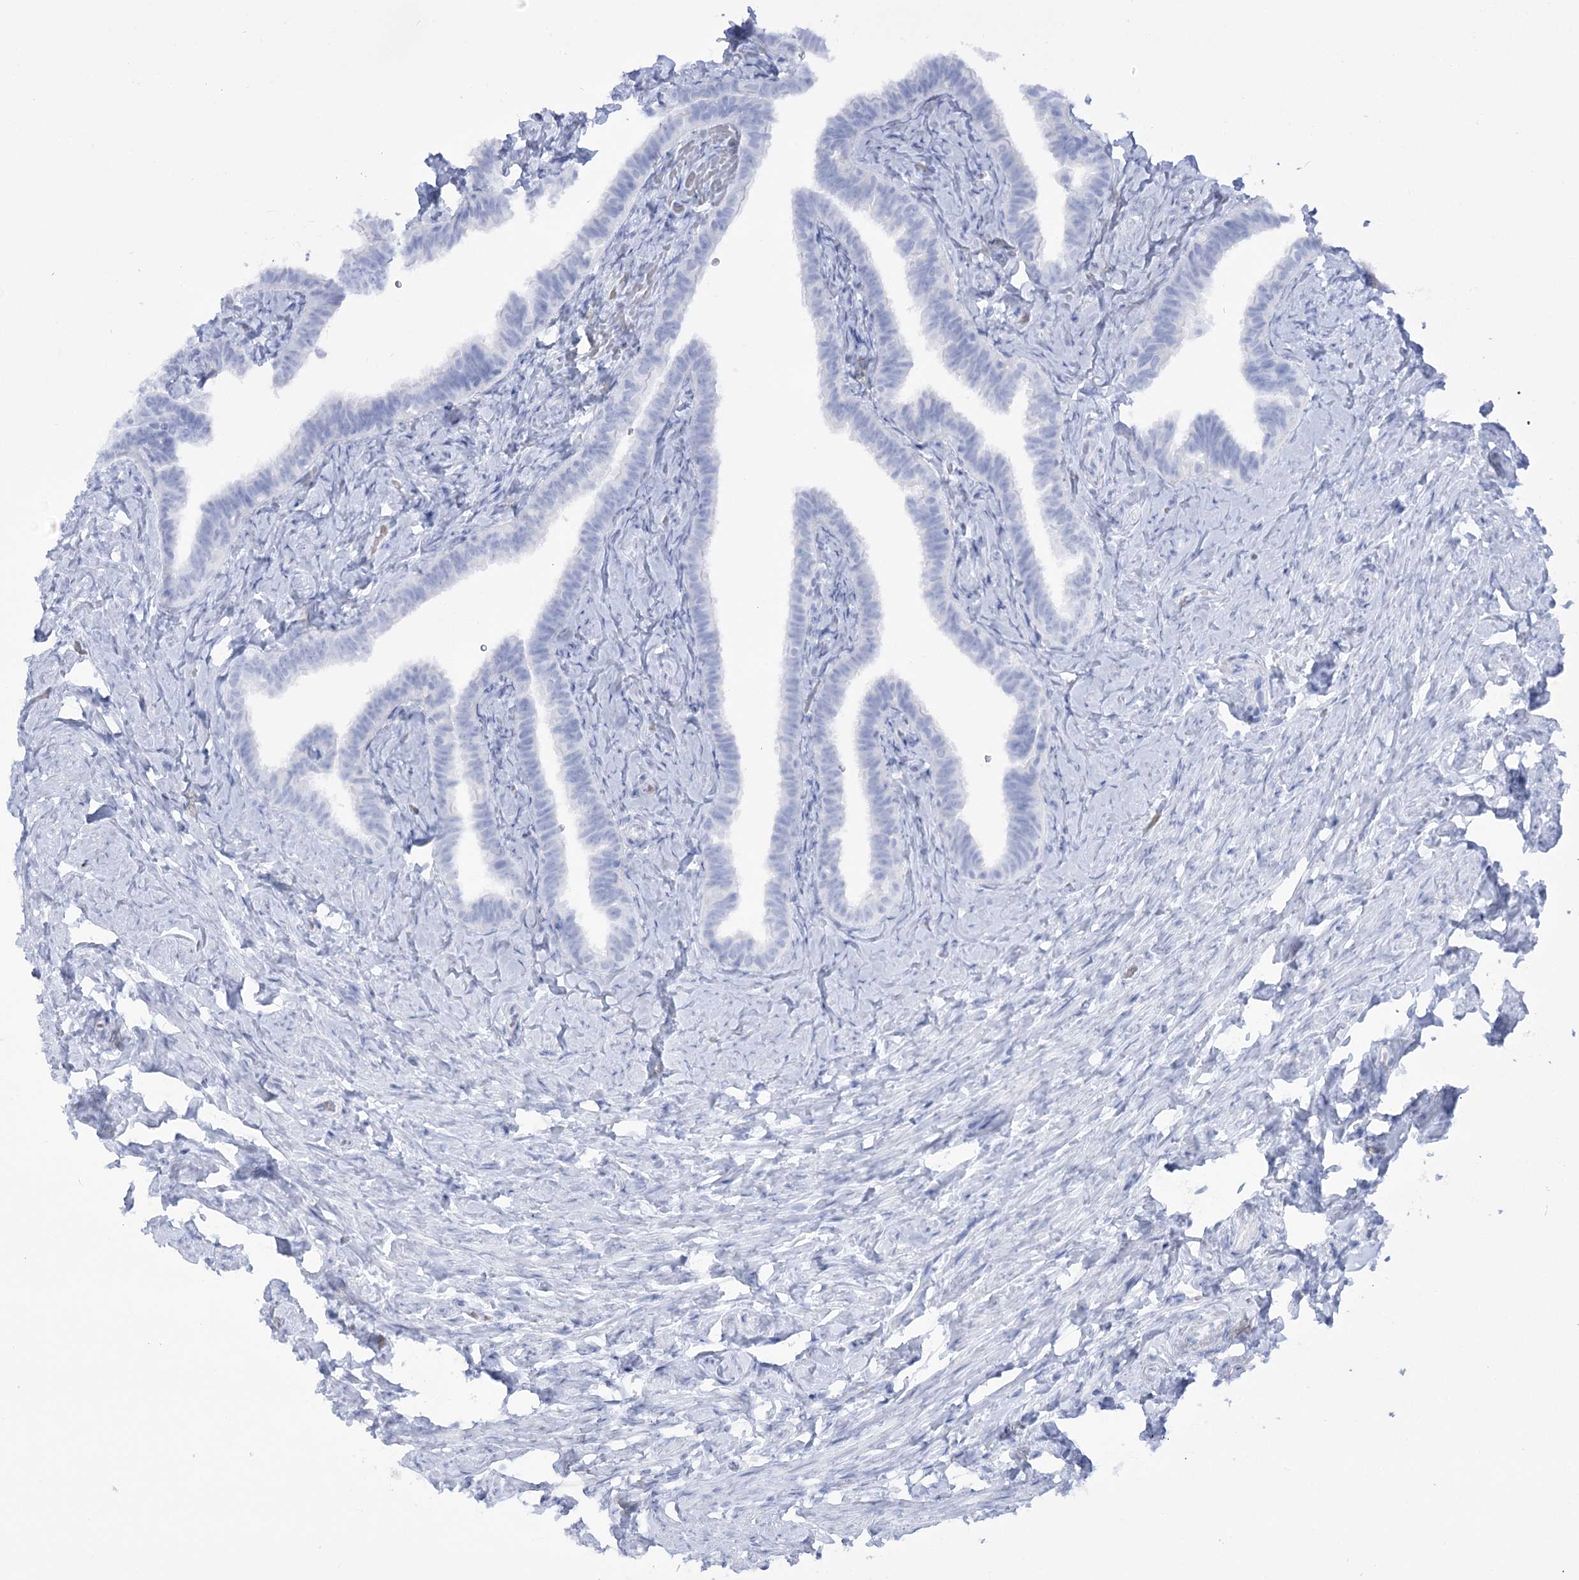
{"staining": {"intensity": "negative", "quantity": "none", "location": "none"}, "tissue": "fallopian tube", "cell_type": "Glandular cells", "image_type": "normal", "snomed": [{"axis": "morphology", "description": "Normal tissue, NOS"}, {"axis": "topography", "description": "Fallopian tube"}], "caption": "Immunohistochemistry (IHC) photomicrograph of benign fallopian tube stained for a protein (brown), which demonstrates no staining in glandular cells.", "gene": "SIAE", "patient": {"sex": "female", "age": 39}}